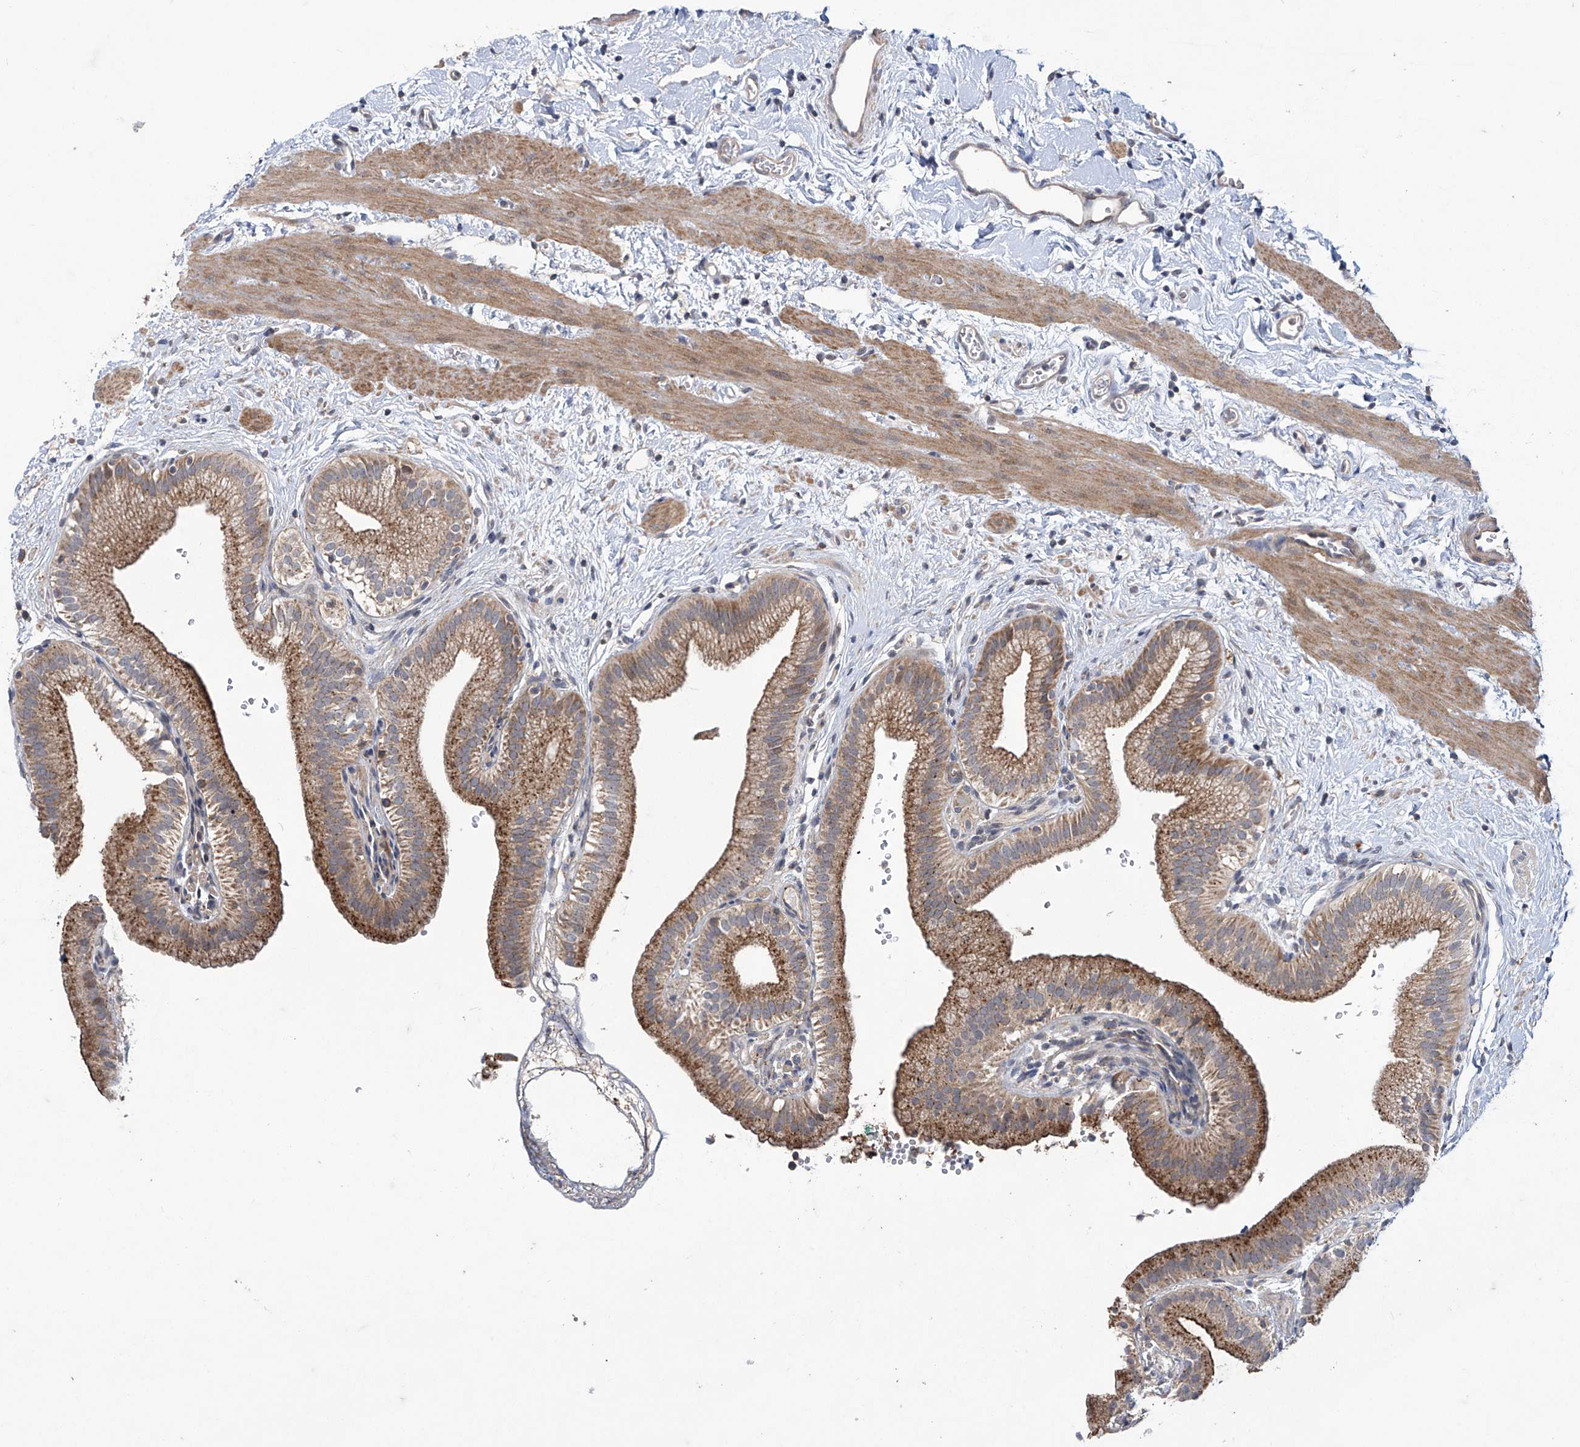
{"staining": {"intensity": "moderate", "quantity": ">75%", "location": "cytoplasmic/membranous"}, "tissue": "gallbladder", "cell_type": "Glandular cells", "image_type": "normal", "snomed": [{"axis": "morphology", "description": "Normal tissue, NOS"}, {"axis": "topography", "description": "Gallbladder"}], "caption": "Gallbladder was stained to show a protein in brown. There is medium levels of moderate cytoplasmic/membranous positivity in about >75% of glandular cells. (IHC, brightfield microscopy, high magnification).", "gene": "TRIM60", "patient": {"sex": "male", "age": 55}}